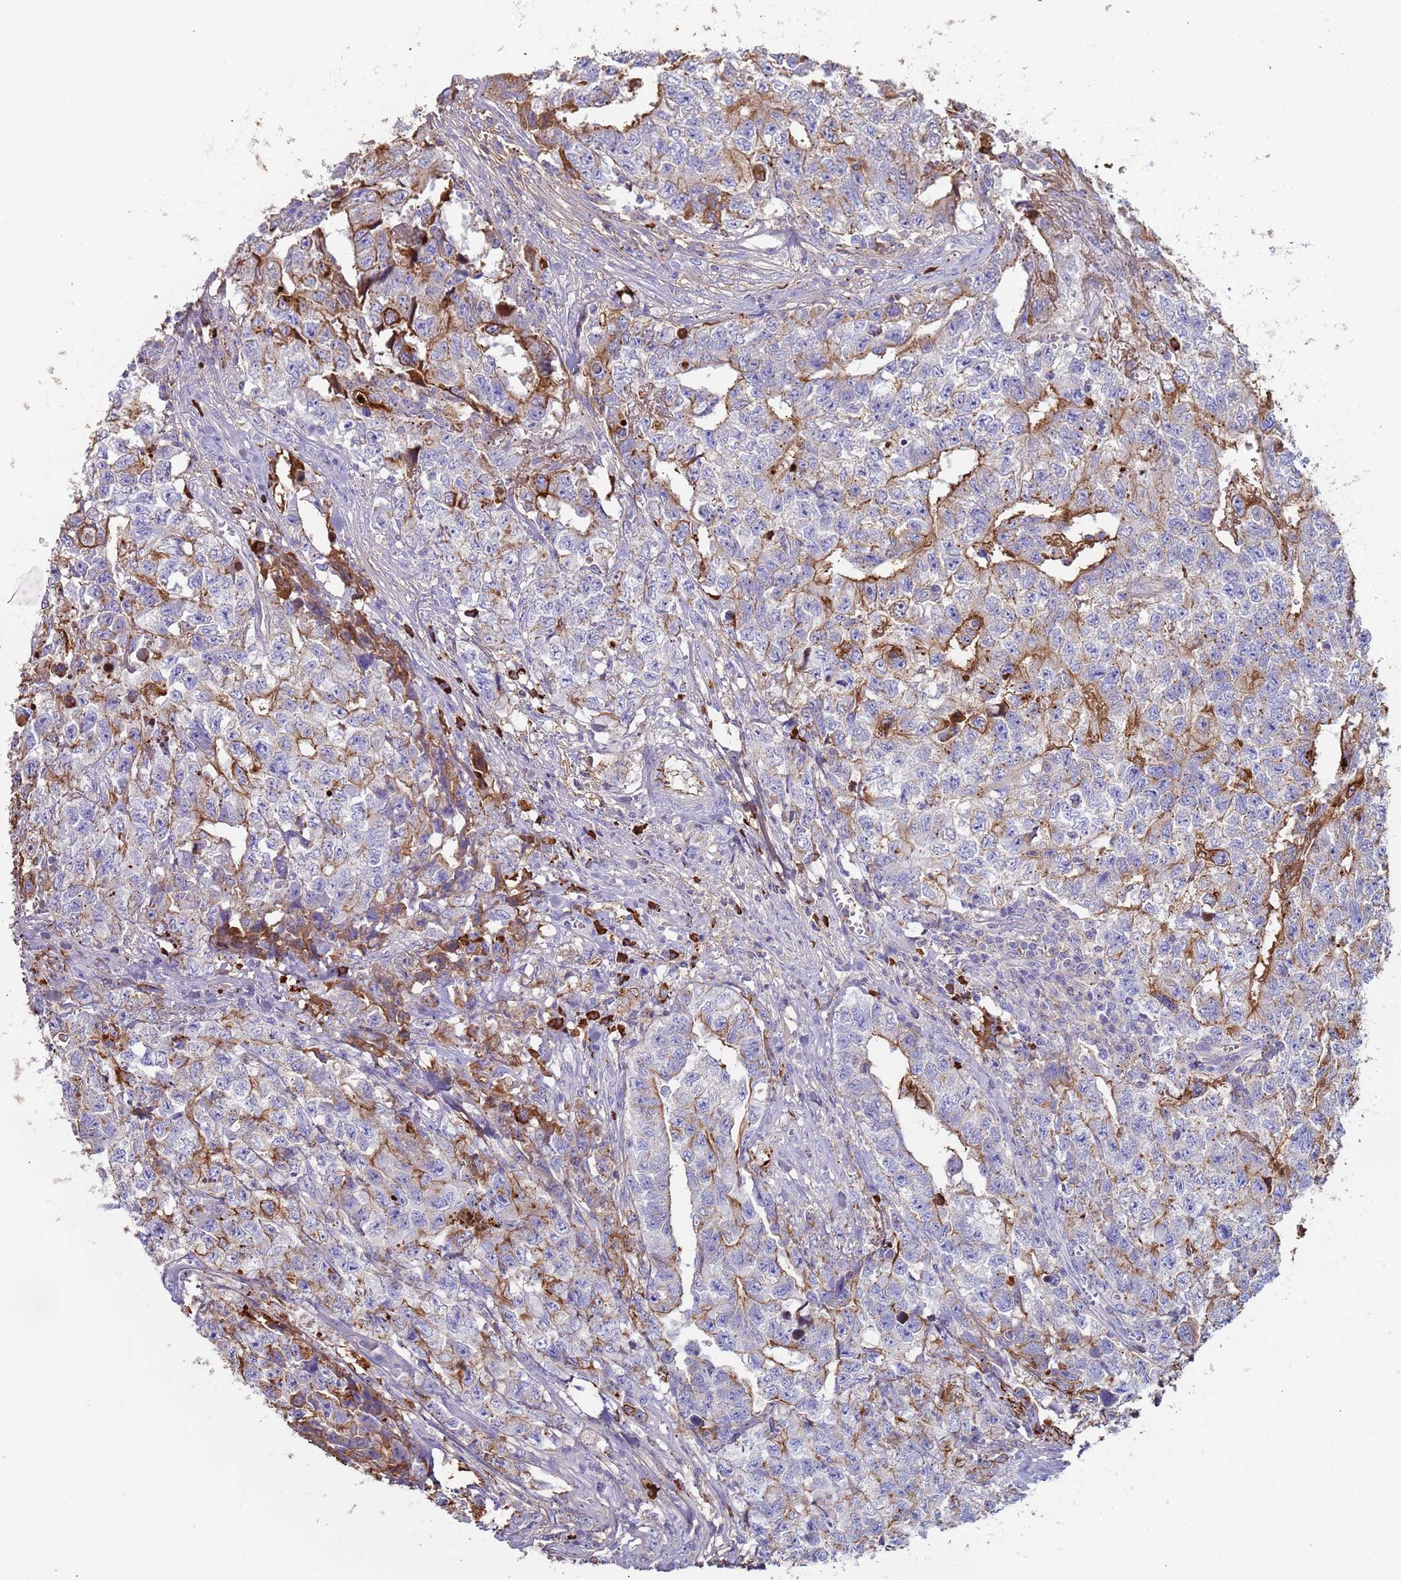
{"staining": {"intensity": "moderate", "quantity": "<25%", "location": "cytoplasmic/membranous"}, "tissue": "testis cancer", "cell_type": "Tumor cells", "image_type": "cancer", "snomed": [{"axis": "morphology", "description": "Carcinoma, Embryonal, NOS"}, {"axis": "topography", "description": "Testis"}], "caption": "High-magnification brightfield microscopy of testis cancer (embryonal carcinoma) stained with DAB (brown) and counterstained with hematoxylin (blue). tumor cells exhibit moderate cytoplasmic/membranous expression is present in about<25% of cells.", "gene": "CYSLTR2", "patient": {"sex": "male", "age": 31}}